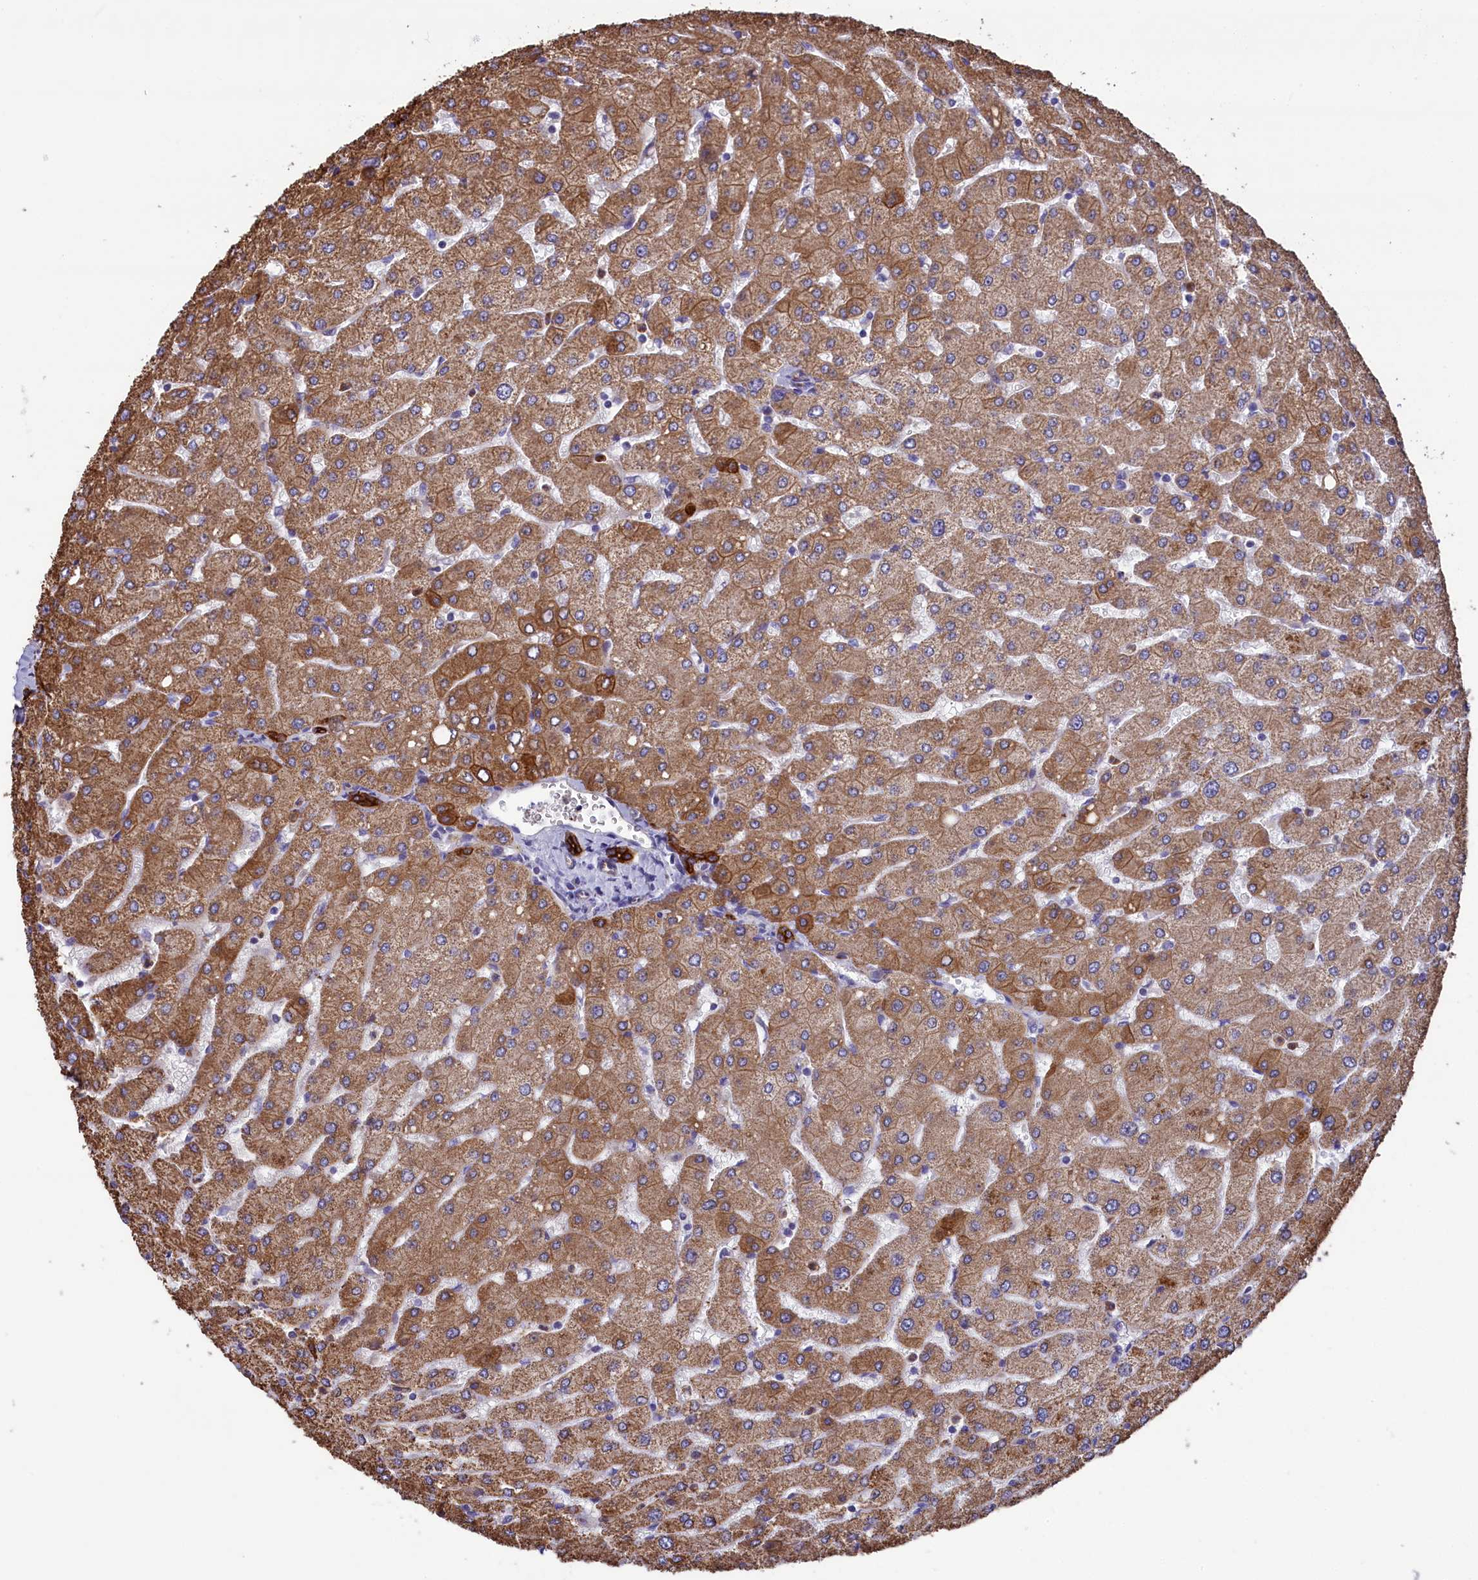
{"staining": {"intensity": "strong", "quantity": ">75%", "location": "cytoplasmic/membranous"}, "tissue": "liver", "cell_type": "Cholangiocytes", "image_type": "normal", "snomed": [{"axis": "morphology", "description": "Normal tissue, NOS"}, {"axis": "topography", "description": "Liver"}], "caption": "Immunohistochemical staining of unremarkable human liver demonstrates strong cytoplasmic/membranous protein staining in approximately >75% of cholangiocytes.", "gene": "GATB", "patient": {"sex": "male", "age": 55}}